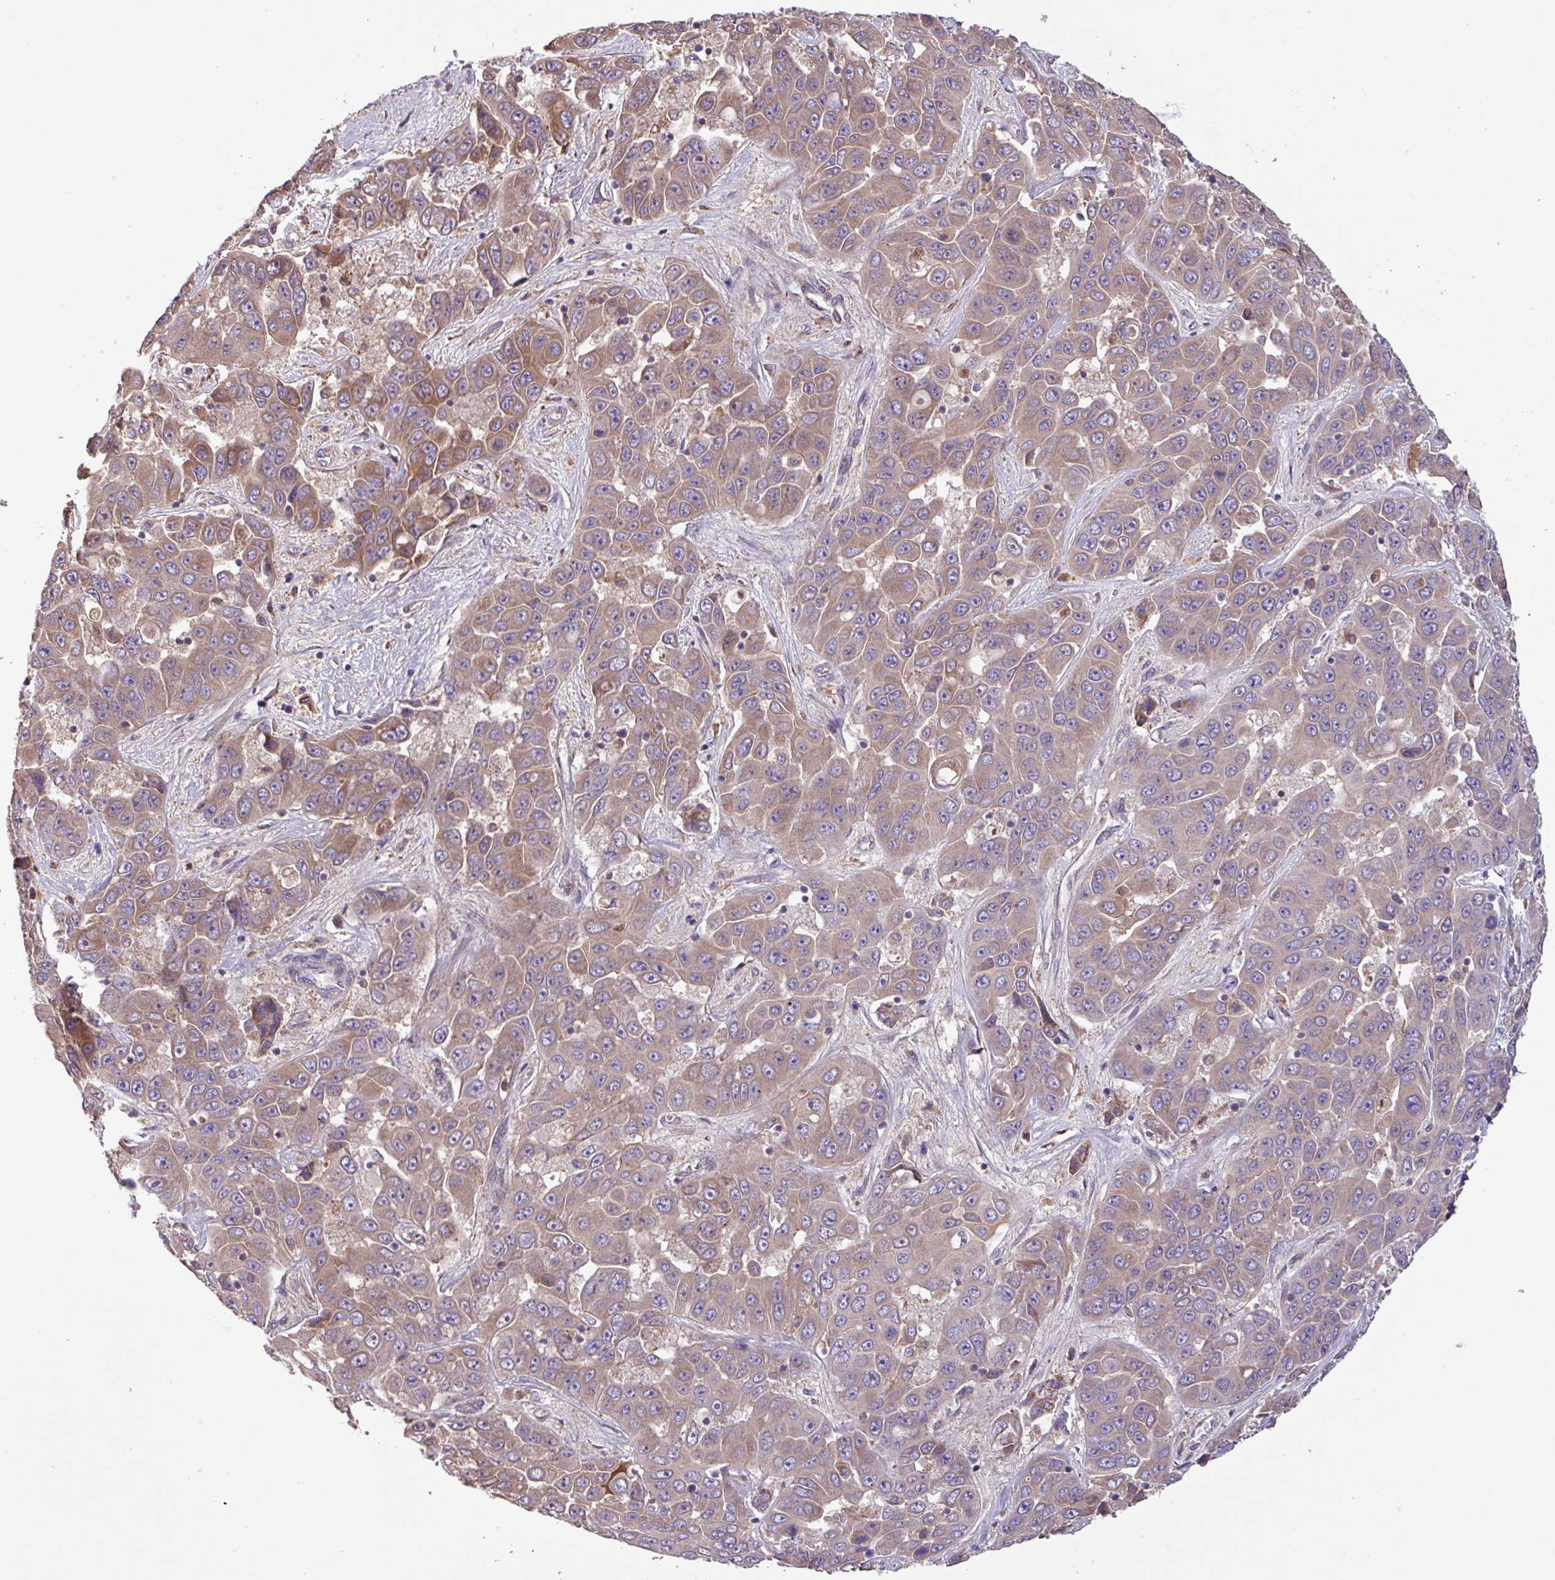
{"staining": {"intensity": "moderate", "quantity": ">75%", "location": "cytoplasmic/membranous"}, "tissue": "liver cancer", "cell_type": "Tumor cells", "image_type": "cancer", "snomed": [{"axis": "morphology", "description": "Cholangiocarcinoma"}, {"axis": "topography", "description": "Liver"}], "caption": "The immunohistochemical stain highlights moderate cytoplasmic/membranous positivity in tumor cells of liver cholangiocarcinoma tissue. Nuclei are stained in blue.", "gene": "PTPRQ", "patient": {"sex": "female", "age": 52}}